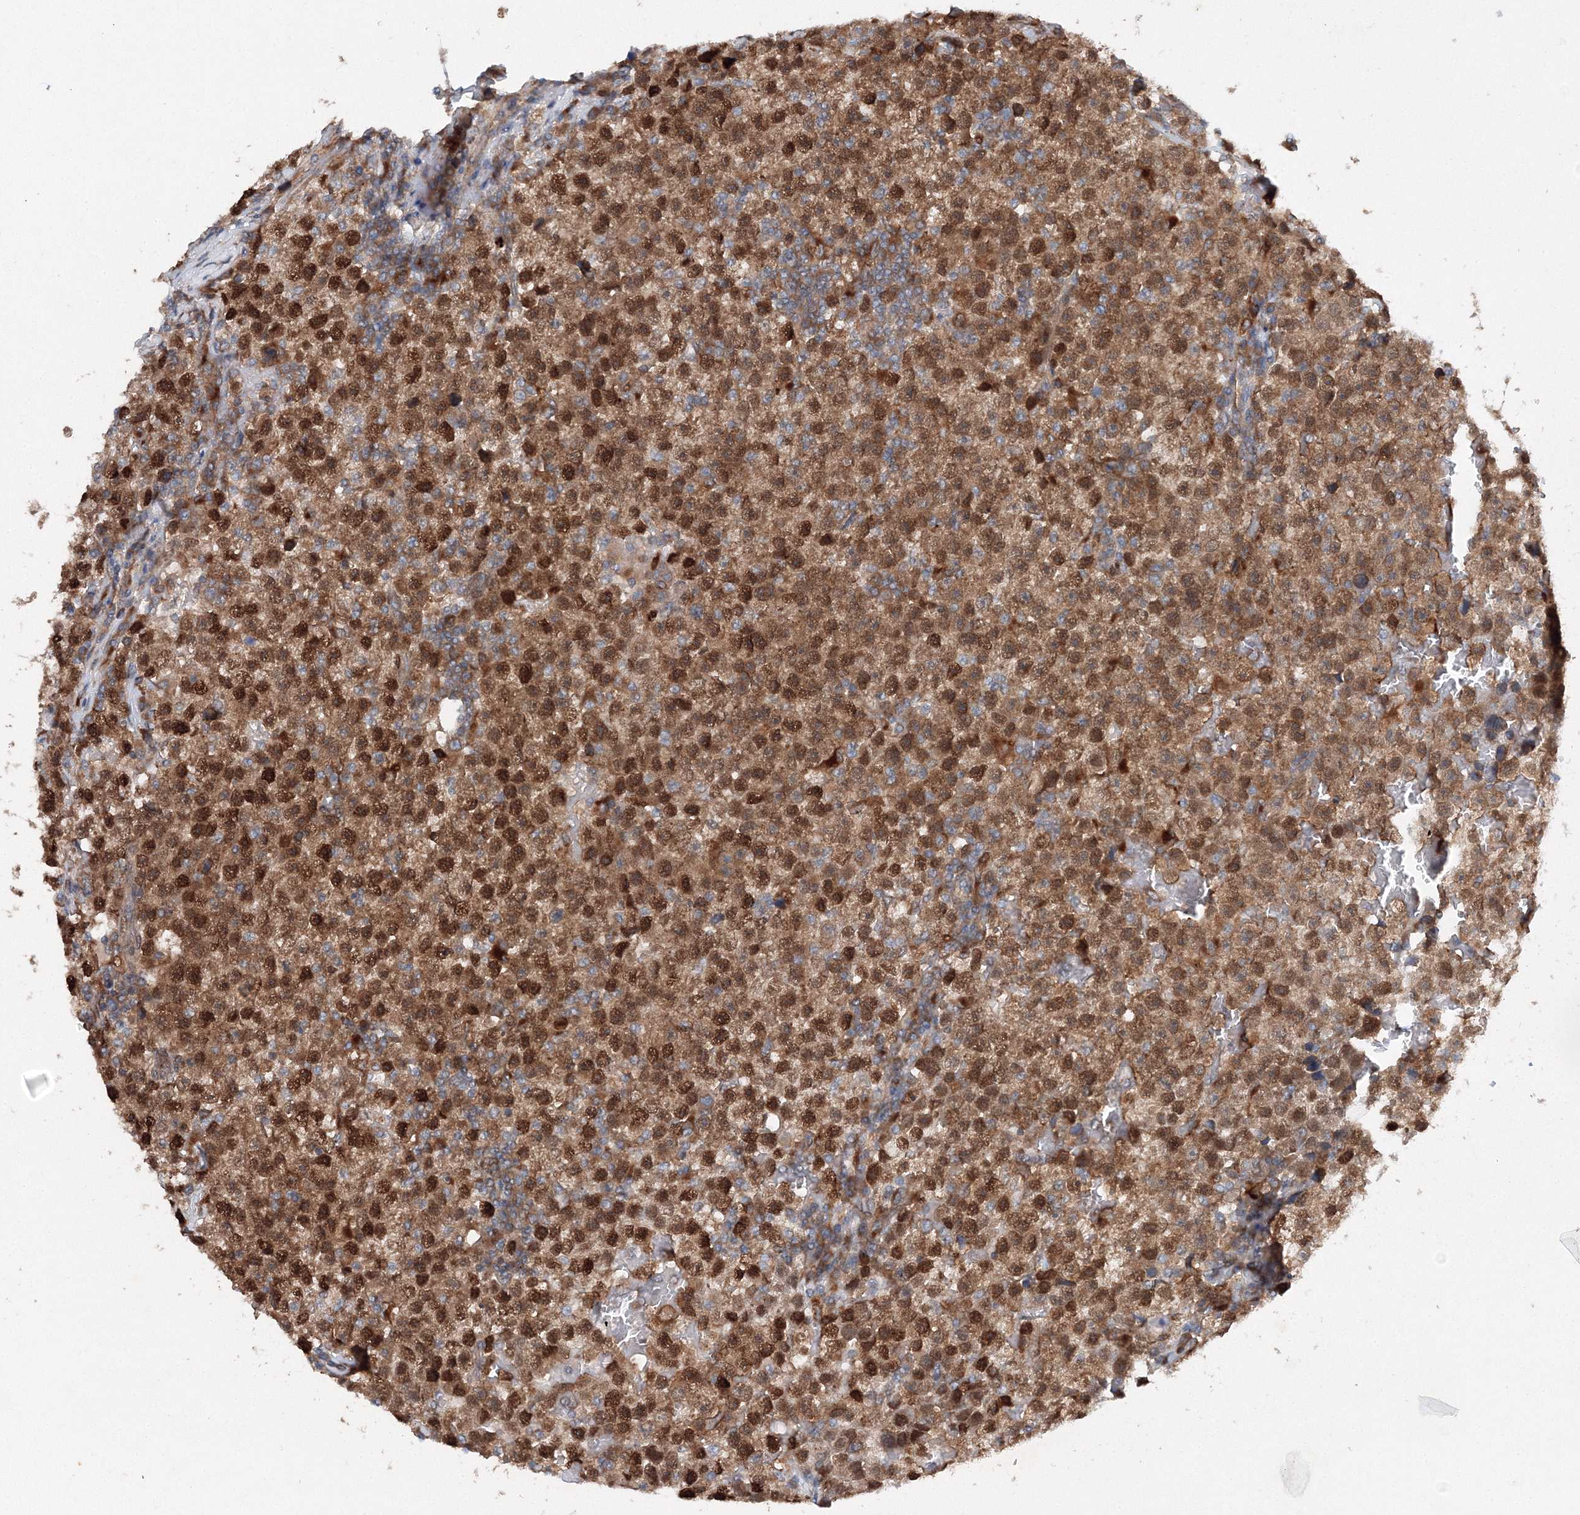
{"staining": {"intensity": "strong", "quantity": ">75%", "location": "cytoplasmic/membranous,nuclear"}, "tissue": "testis cancer", "cell_type": "Tumor cells", "image_type": "cancer", "snomed": [{"axis": "morphology", "description": "Seminoma, NOS"}, {"axis": "topography", "description": "Testis"}], "caption": "Protein expression analysis of human testis cancer reveals strong cytoplasmic/membranous and nuclear staining in approximately >75% of tumor cells.", "gene": "SLC36A1", "patient": {"sex": "male", "age": 22}}